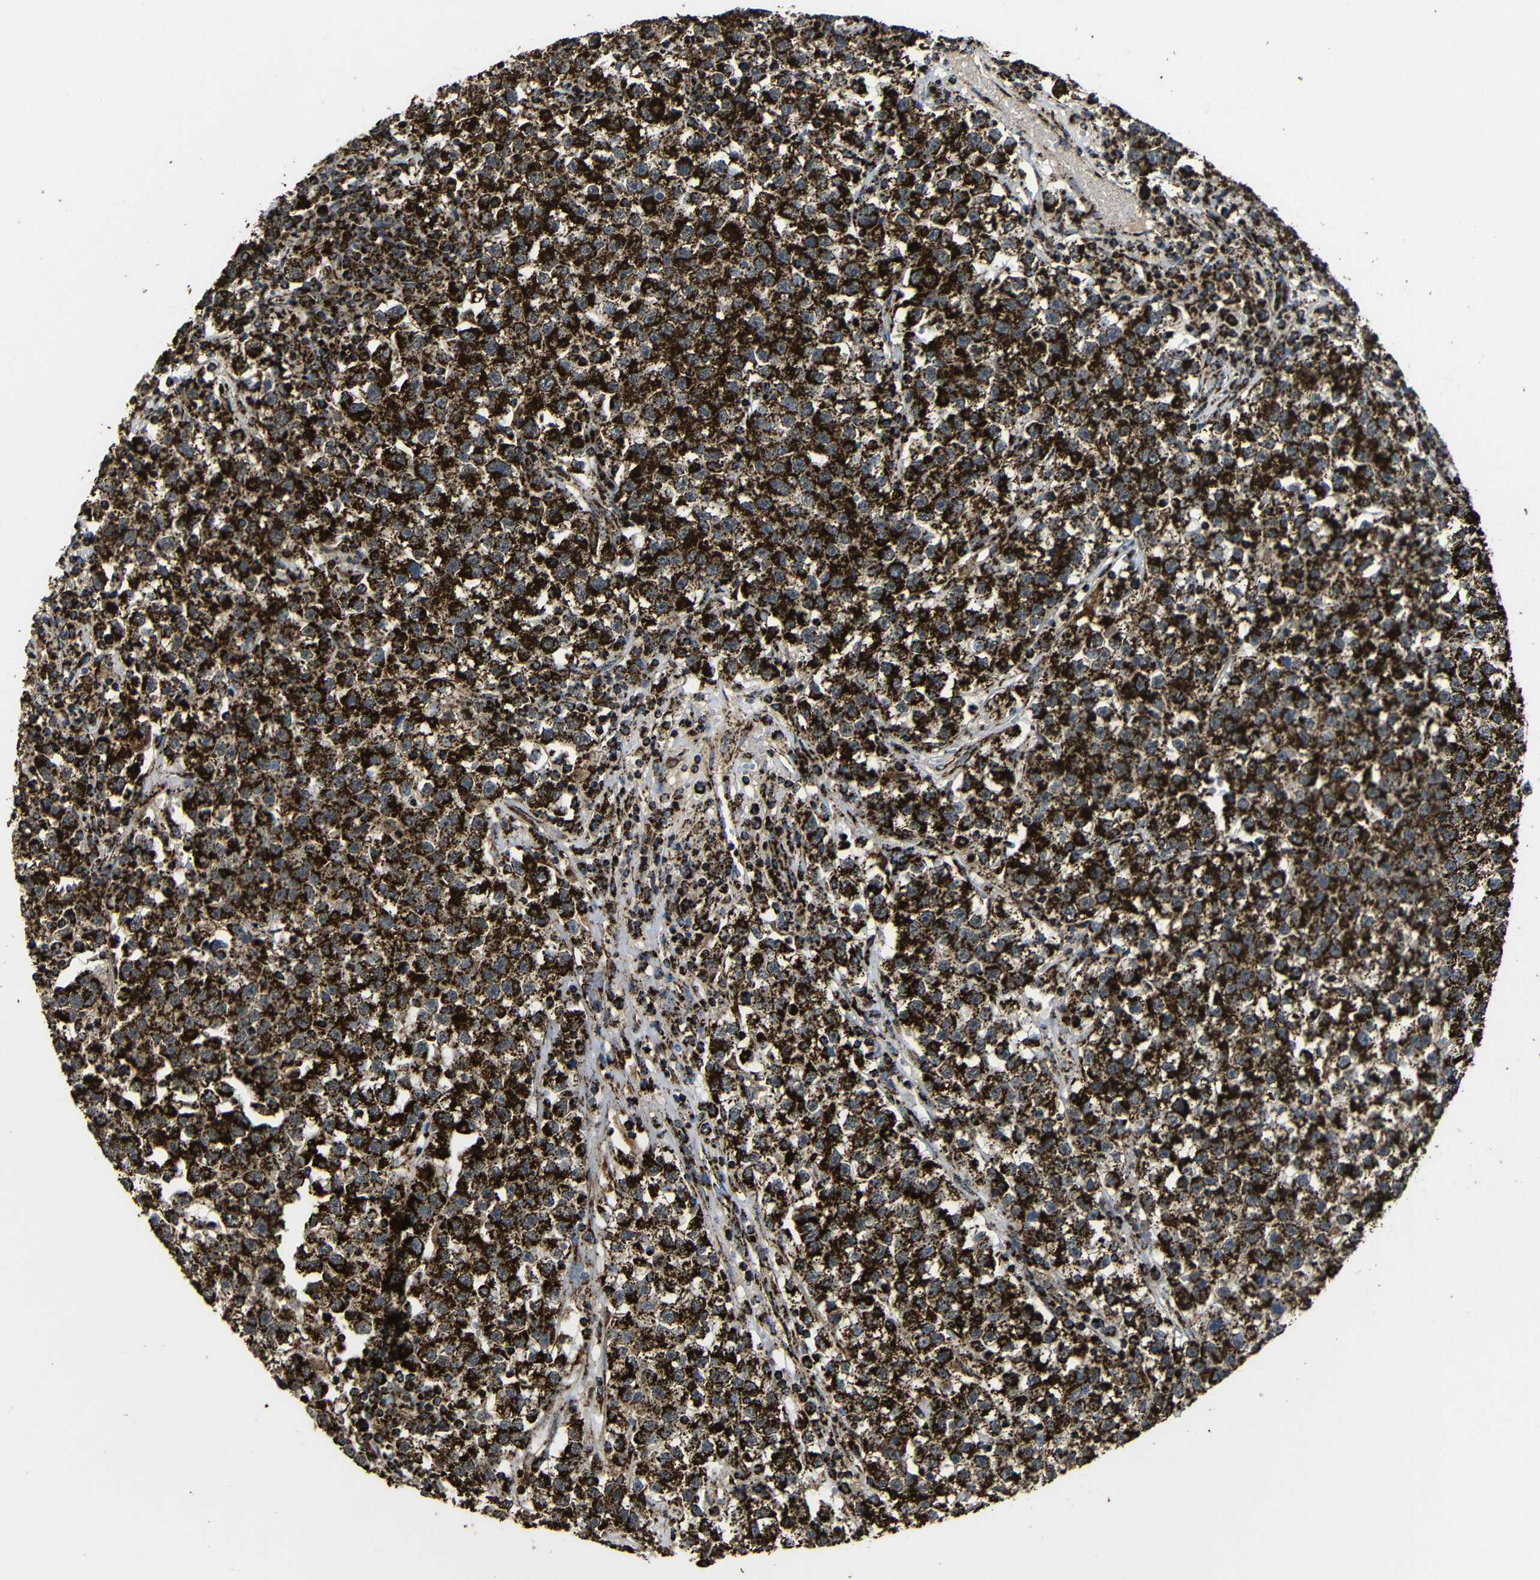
{"staining": {"intensity": "strong", "quantity": ">75%", "location": "cytoplasmic/membranous"}, "tissue": "testis cancer", "cell_type": "Tumor cells", "image_type": "cancer", "snomed": [{"axis": "morphology", "description": "Seminoma, NOS"}, {"axis": "topography", "description": "Testis"}], "caption": "A photomicrograph of human testis cancer stained for a protein exhibits strong cytoplasmic/membranous brown staining in tumor cells.", "gene": "ATP5F1A", "patient": {"sex": "male", "age": 22}}